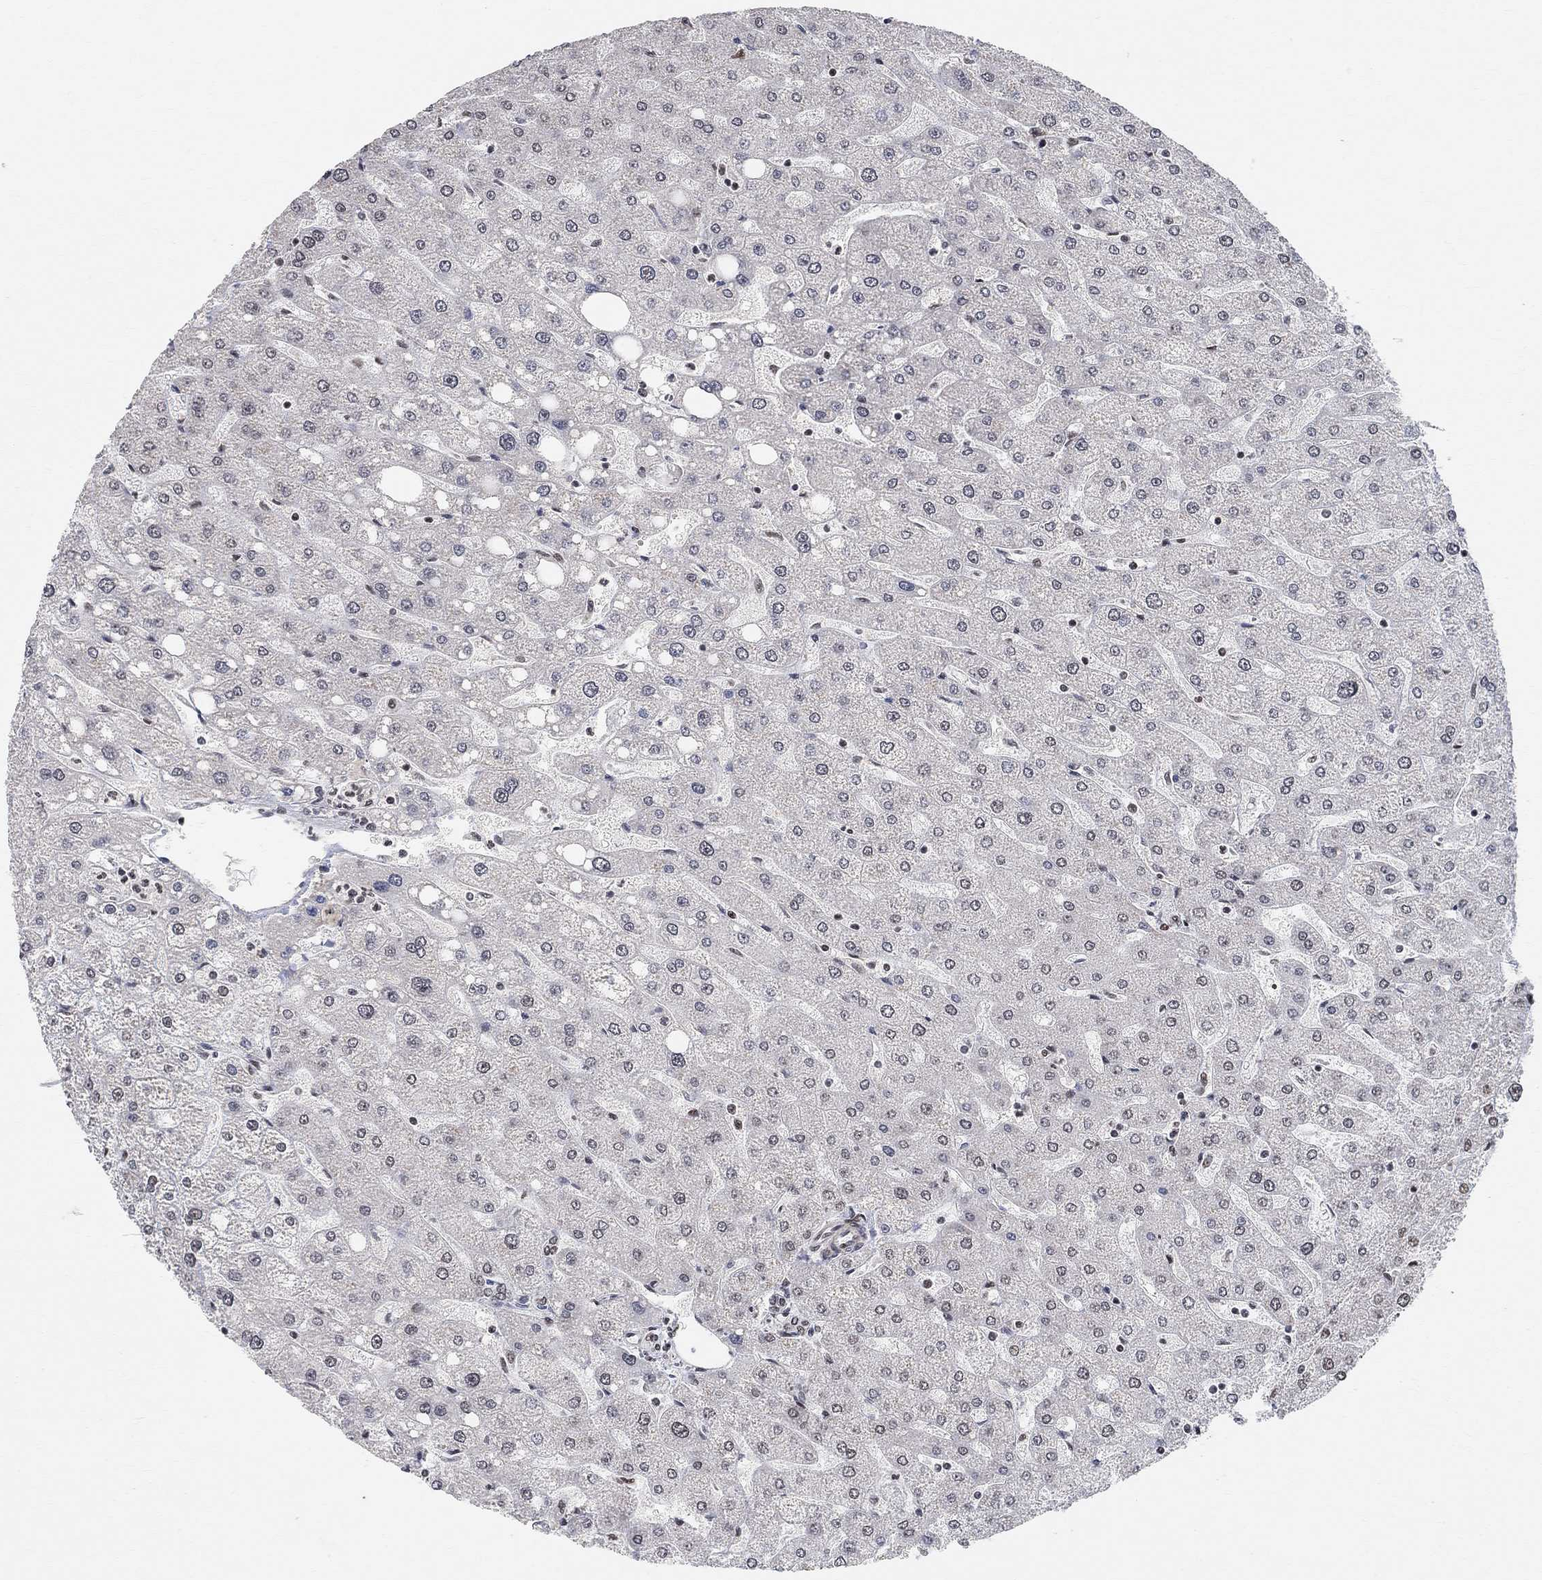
{"staining": {"intensity": "strong", "quantity": "<25%", "location": "nuclear"}, "tissue": "liver", "cell_type": "Cholangiocytes", "image_type": "normal", "snomed": [{"axis": "morphology", "description": "Normal tissue, NOS"}, {"axis": "topography", "description": "Liver"}], "caption": "Immunohistochemical staining of normal human liver exhibits <25% levels of strong nuclear protein positivity in approximately <25% of cholangiocytes.", "gene": "E4F1", "patient": {"sex": "male", "age": 67}}